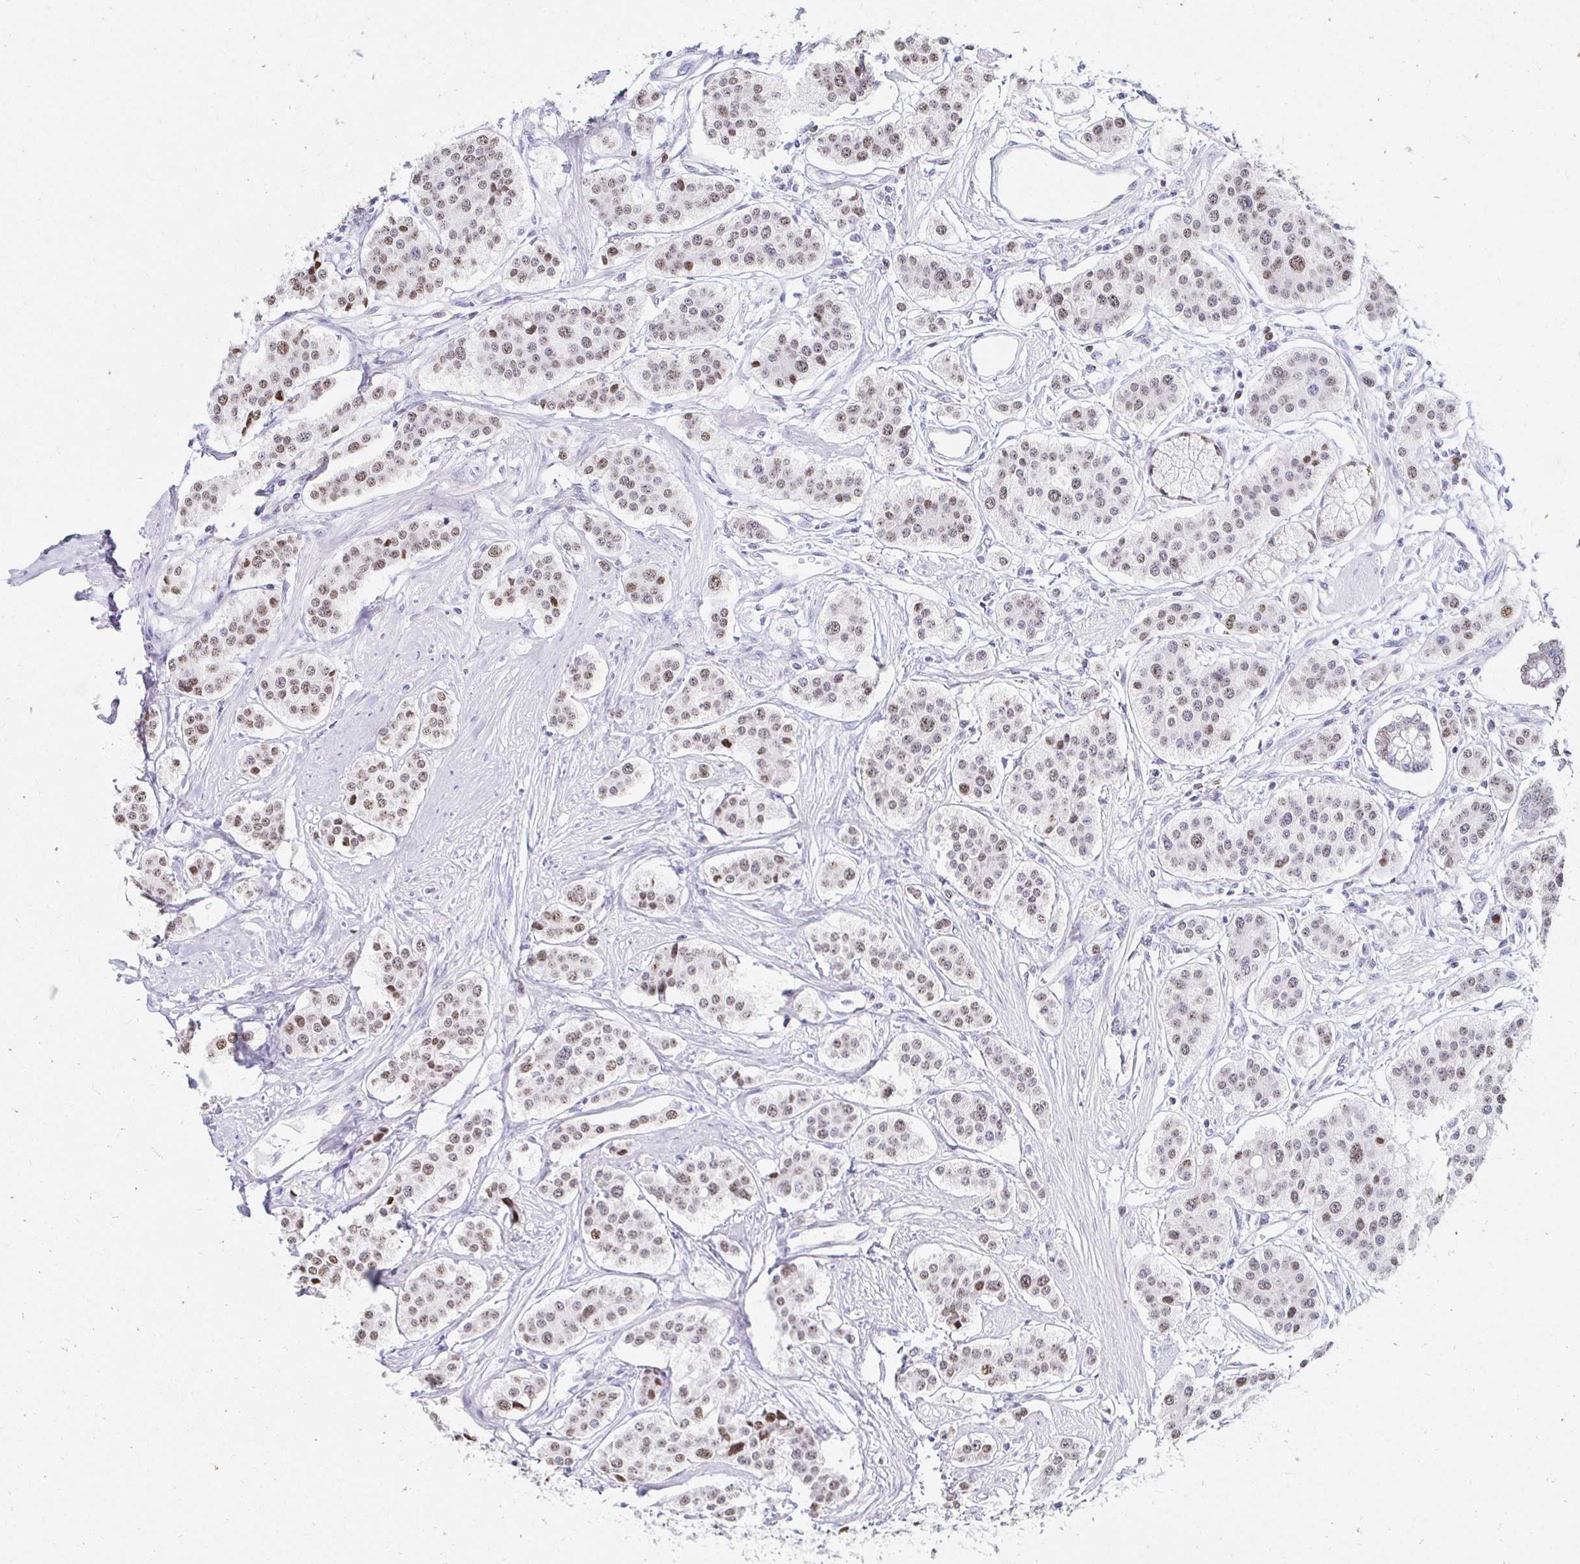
{"staining": {"intensity": "moderate", "quantity": ">75%", "location": "nuclear"}, "tissue": "carcinoid", "cell_type": "Tumor cells", "image_type": "cancer", "snomed": [{"axis": "morphology", "description": "Carcinoid, malignant, NOS"}, {"axis": "topography", "description": "Small intestine"}], "caption": "Tumor cells show medium levels of moderate nuclear expression in about >75% of cells in human carcinoid. (brown staining indicates protein expression, while blue staining denotes nuclei).", "gene": "CAPSL", "patient": {"sex": "male", "age": 60}}